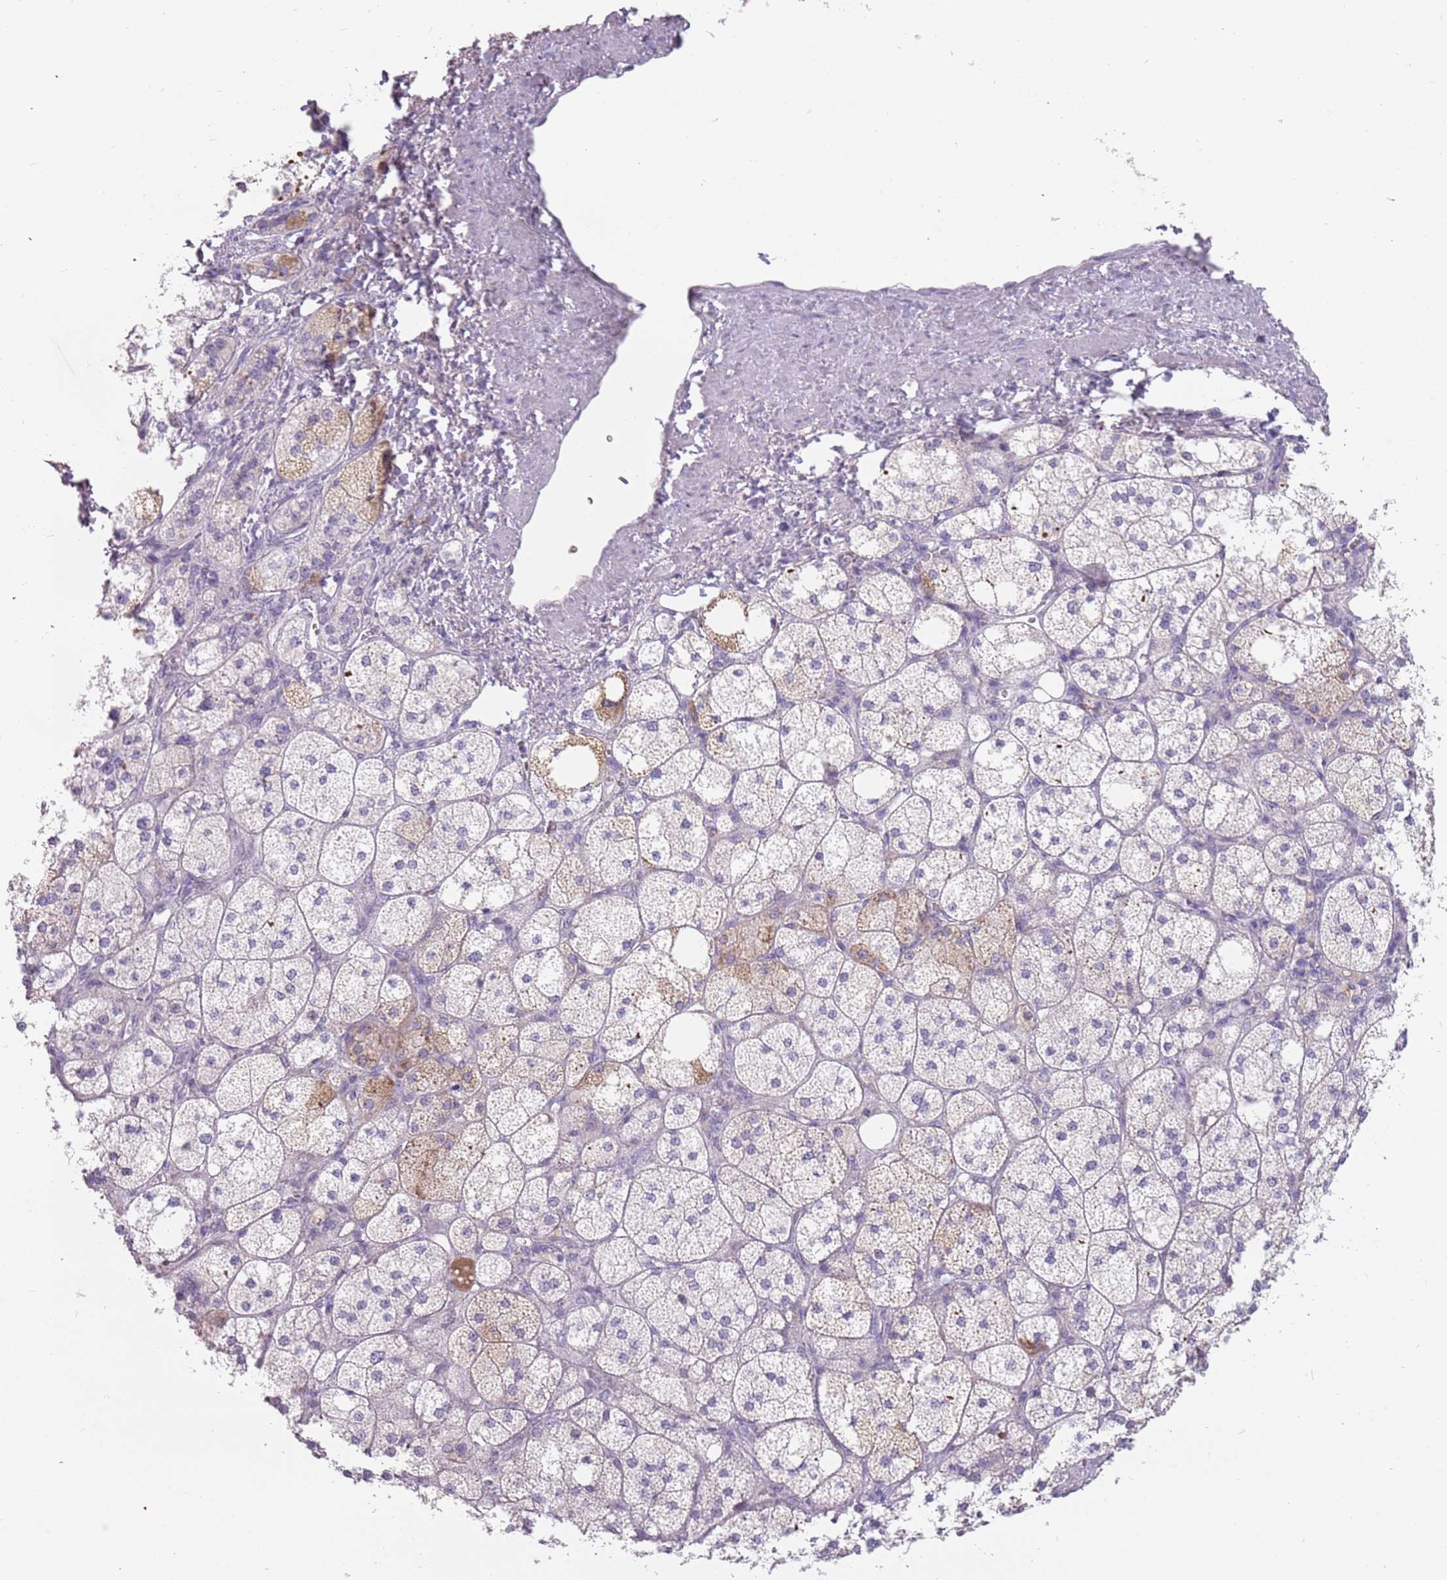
{"staining": {"intensity": "negative", "quantity": "none", "location": "none"}, "tissue": "adrenal gland", "cell_type": "Glandular cells", "image_type": "normal", "snomed": [{"axis": "morphology", "description": "Normal tissue, NOS"}, {"axis": "topography", "description": "Adrenal gland"}], "caption": "The photomicrograph displays no staining of glandular cells in normal adrenal gland.", "gene": "DDX4", "patient": {"sex": "male", "age": 61}}